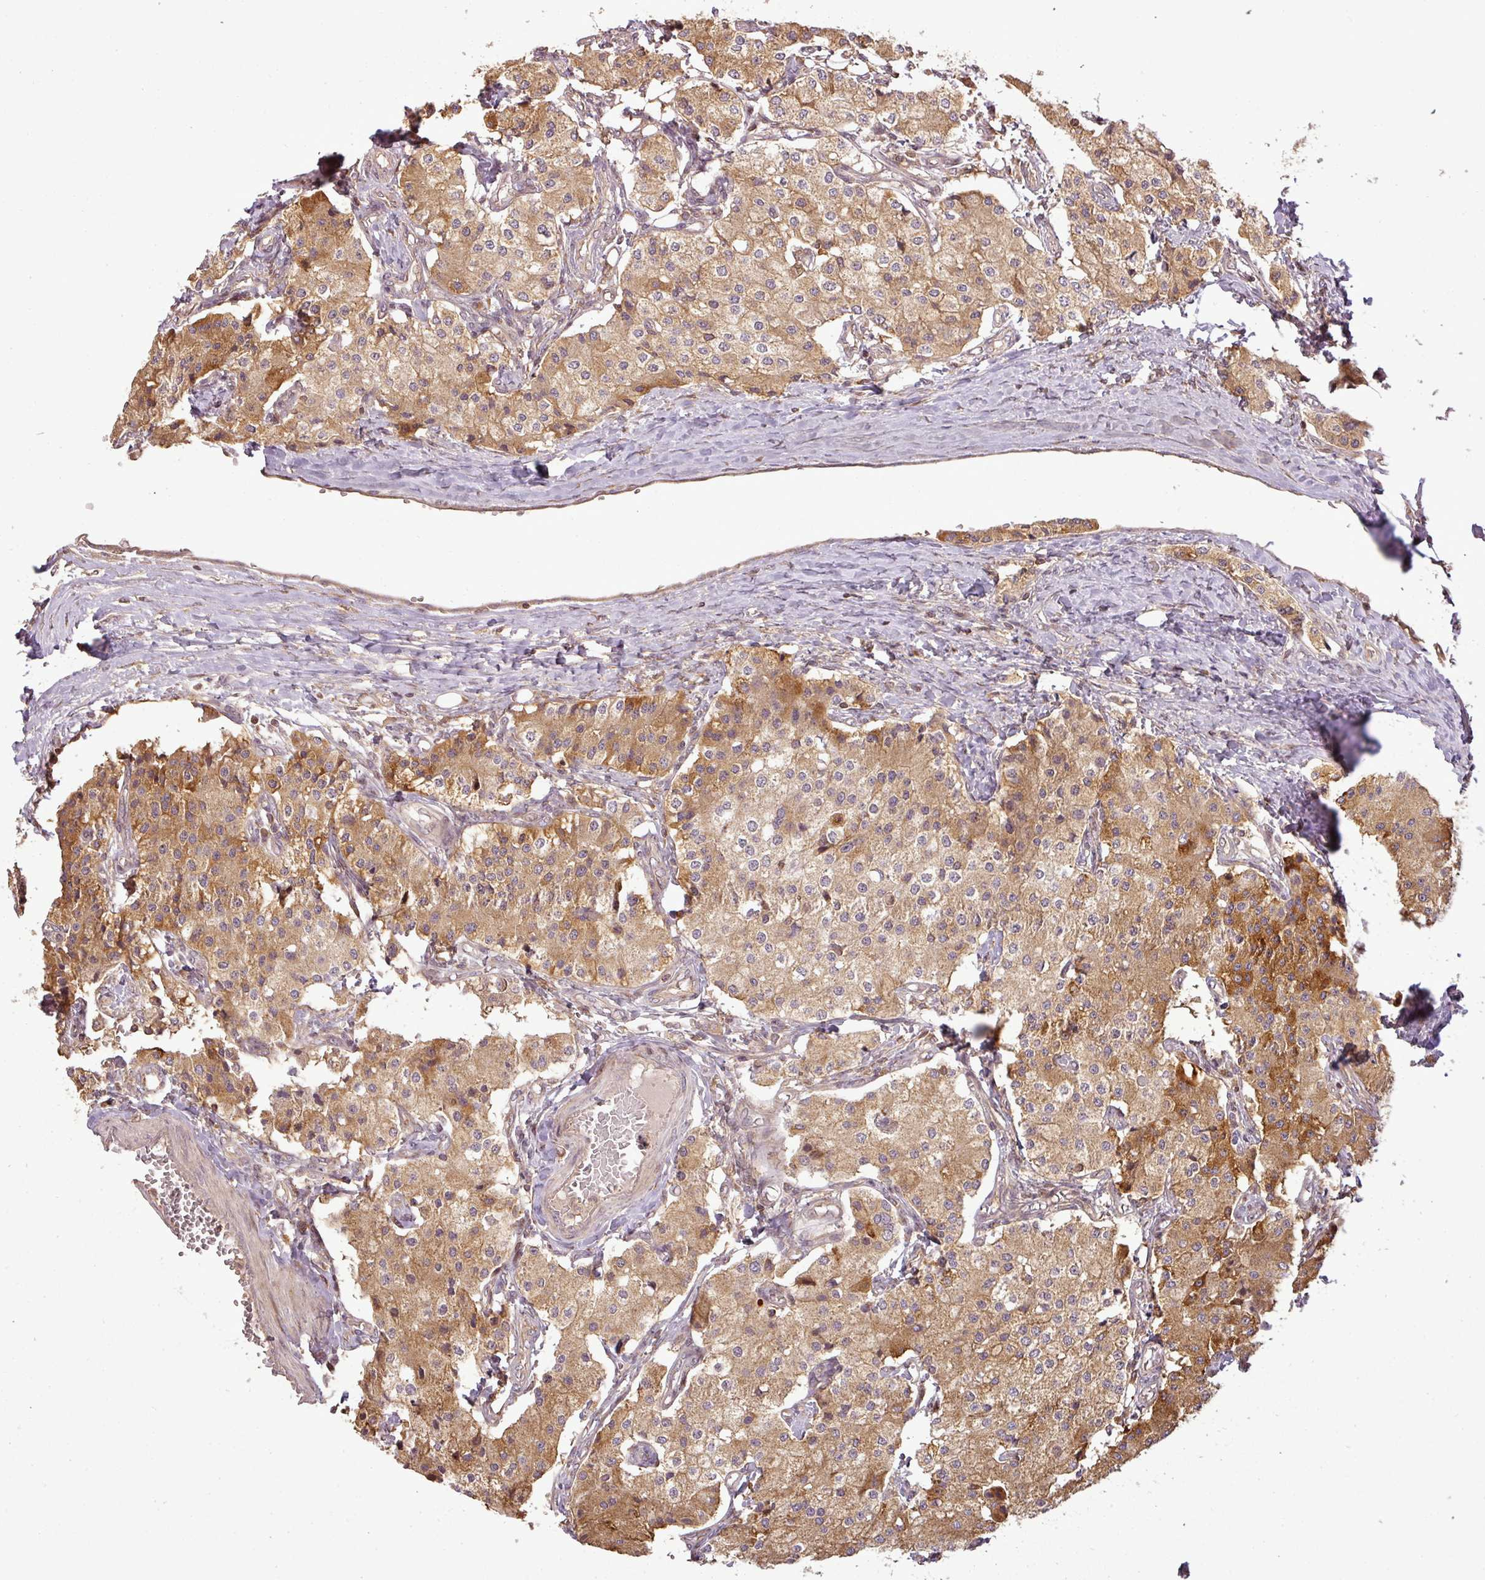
{"staining": {"intensity": "moderate", "quantity": ">75%", "location": "cytoplasmic/membranous"}, "tissue": "carcinoid", "cell_type": "Tumor cells", "image_type": "cancer", "snomed": [{"axis": "morphology", "description": "Carcinoid, malignant, NOS"}, {"axis": "topography", "description": "Colon"}], "caption": "Carcinoid stained for a protein (brown) shows moderate cytoplasmic/membranous positive positivity in approximately >75% of tumor cells.", "gene": "FAIM", "patient": {"sex": "female", "age": 52}}